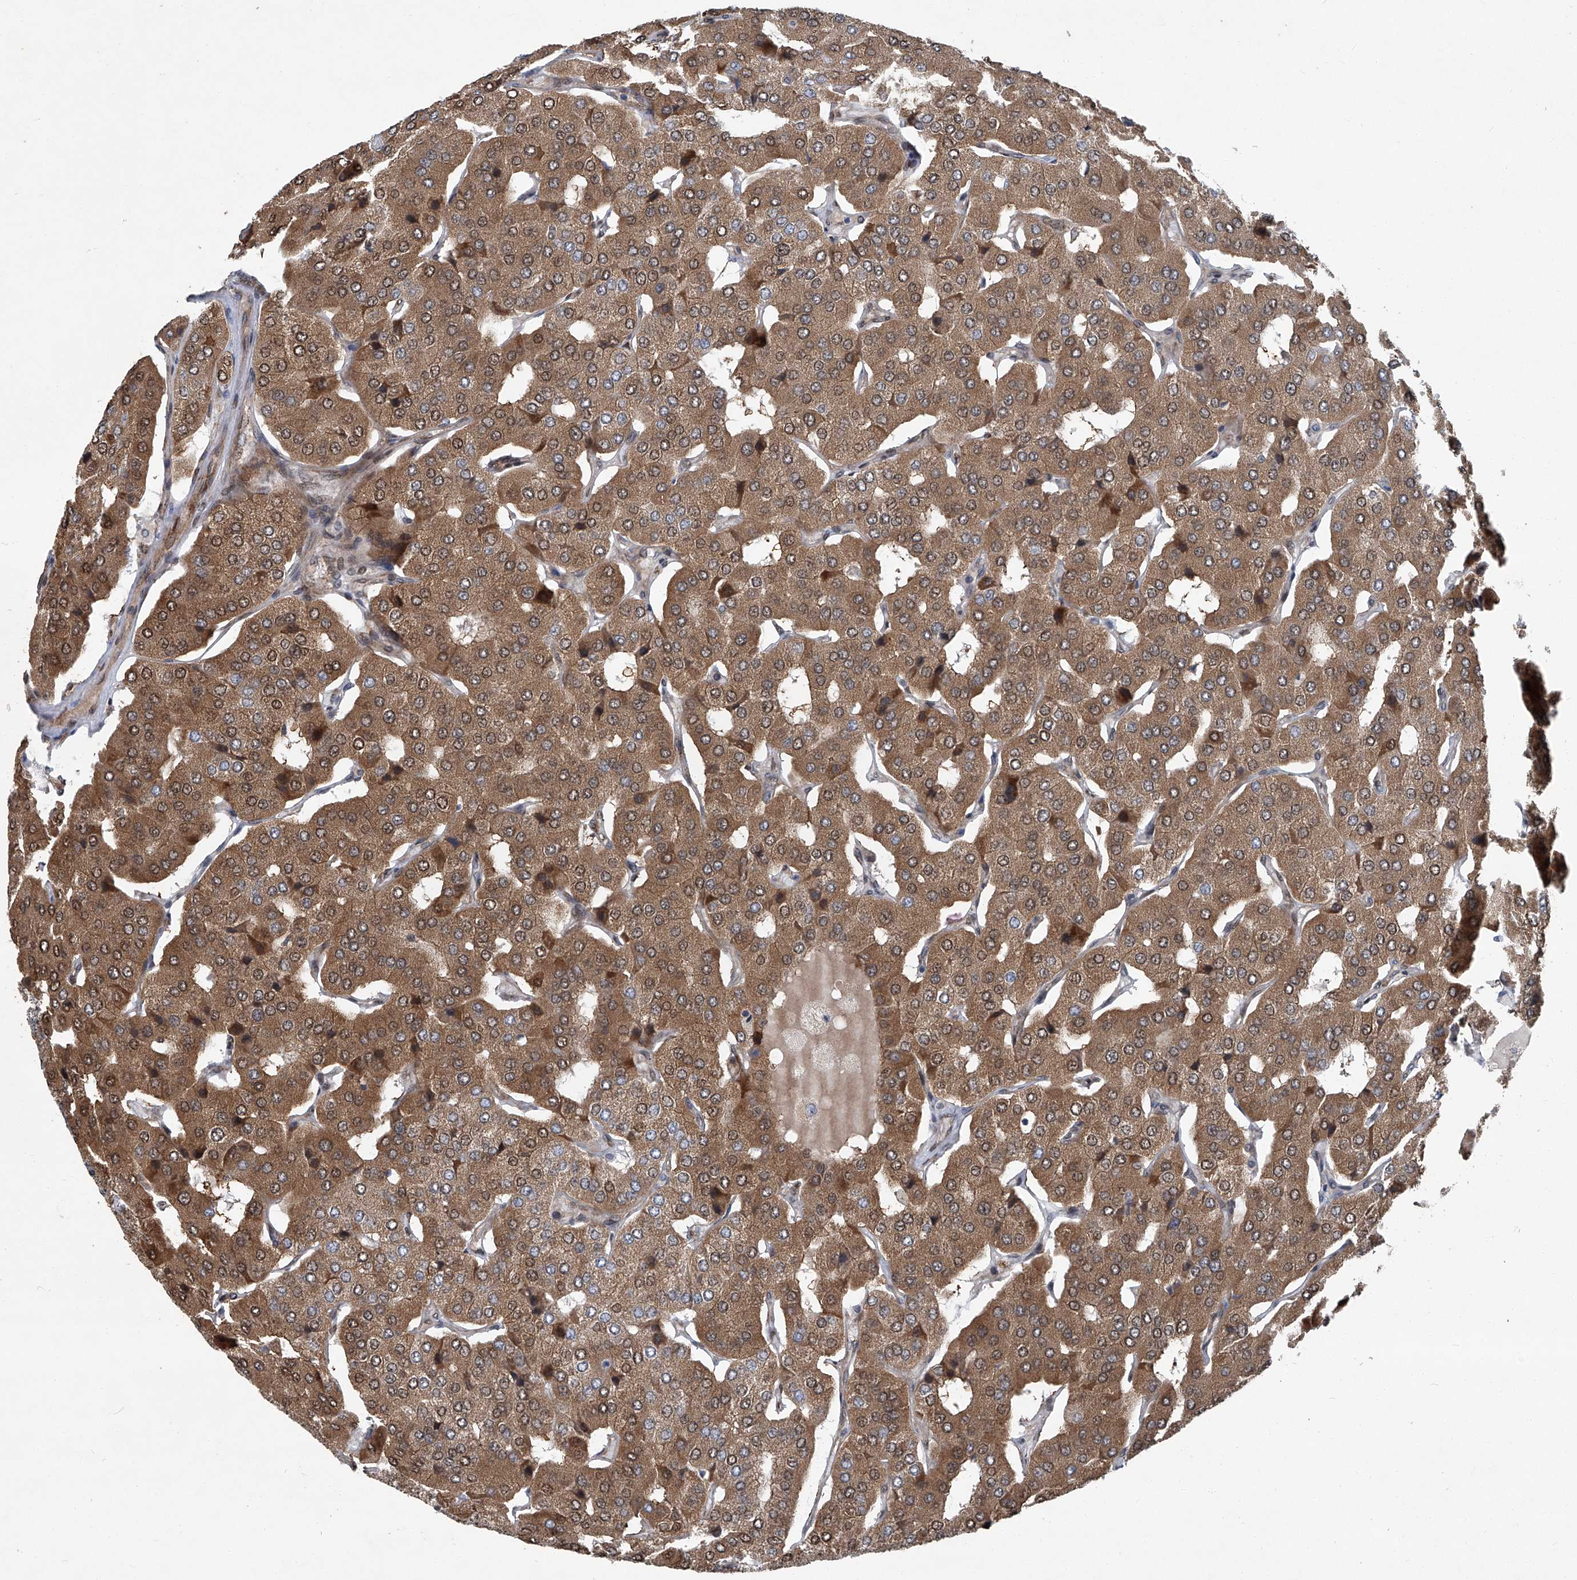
{"staining": {"intensity": "moderate", "quantity": ">75%", "location": "cytoplasmic/membranous,nuclear"}, "tissue": "parathyroid gland", "cell_type": "Glandular cells", "image_type": "normal", "snomed": [{"axis": "morphology", "description": "Normal tissue, NOS"}, {"axis": "morphology", "description": "Adenoma, NOS"}, {"axis": "topography", "description": "Parathyroid gland"}], "caption": "IHC of unremarkable human parathyroid gland exhibits medium levels of moderate cytoplasmic/membranous,nuclear positivity in about >75% of glandular cells. Immunohistochemistry (ihc) stains the protein in brown and the nuclei are stained blue.", "gene": "GPR132", "patient": {"sex": "female", "age": 86}}